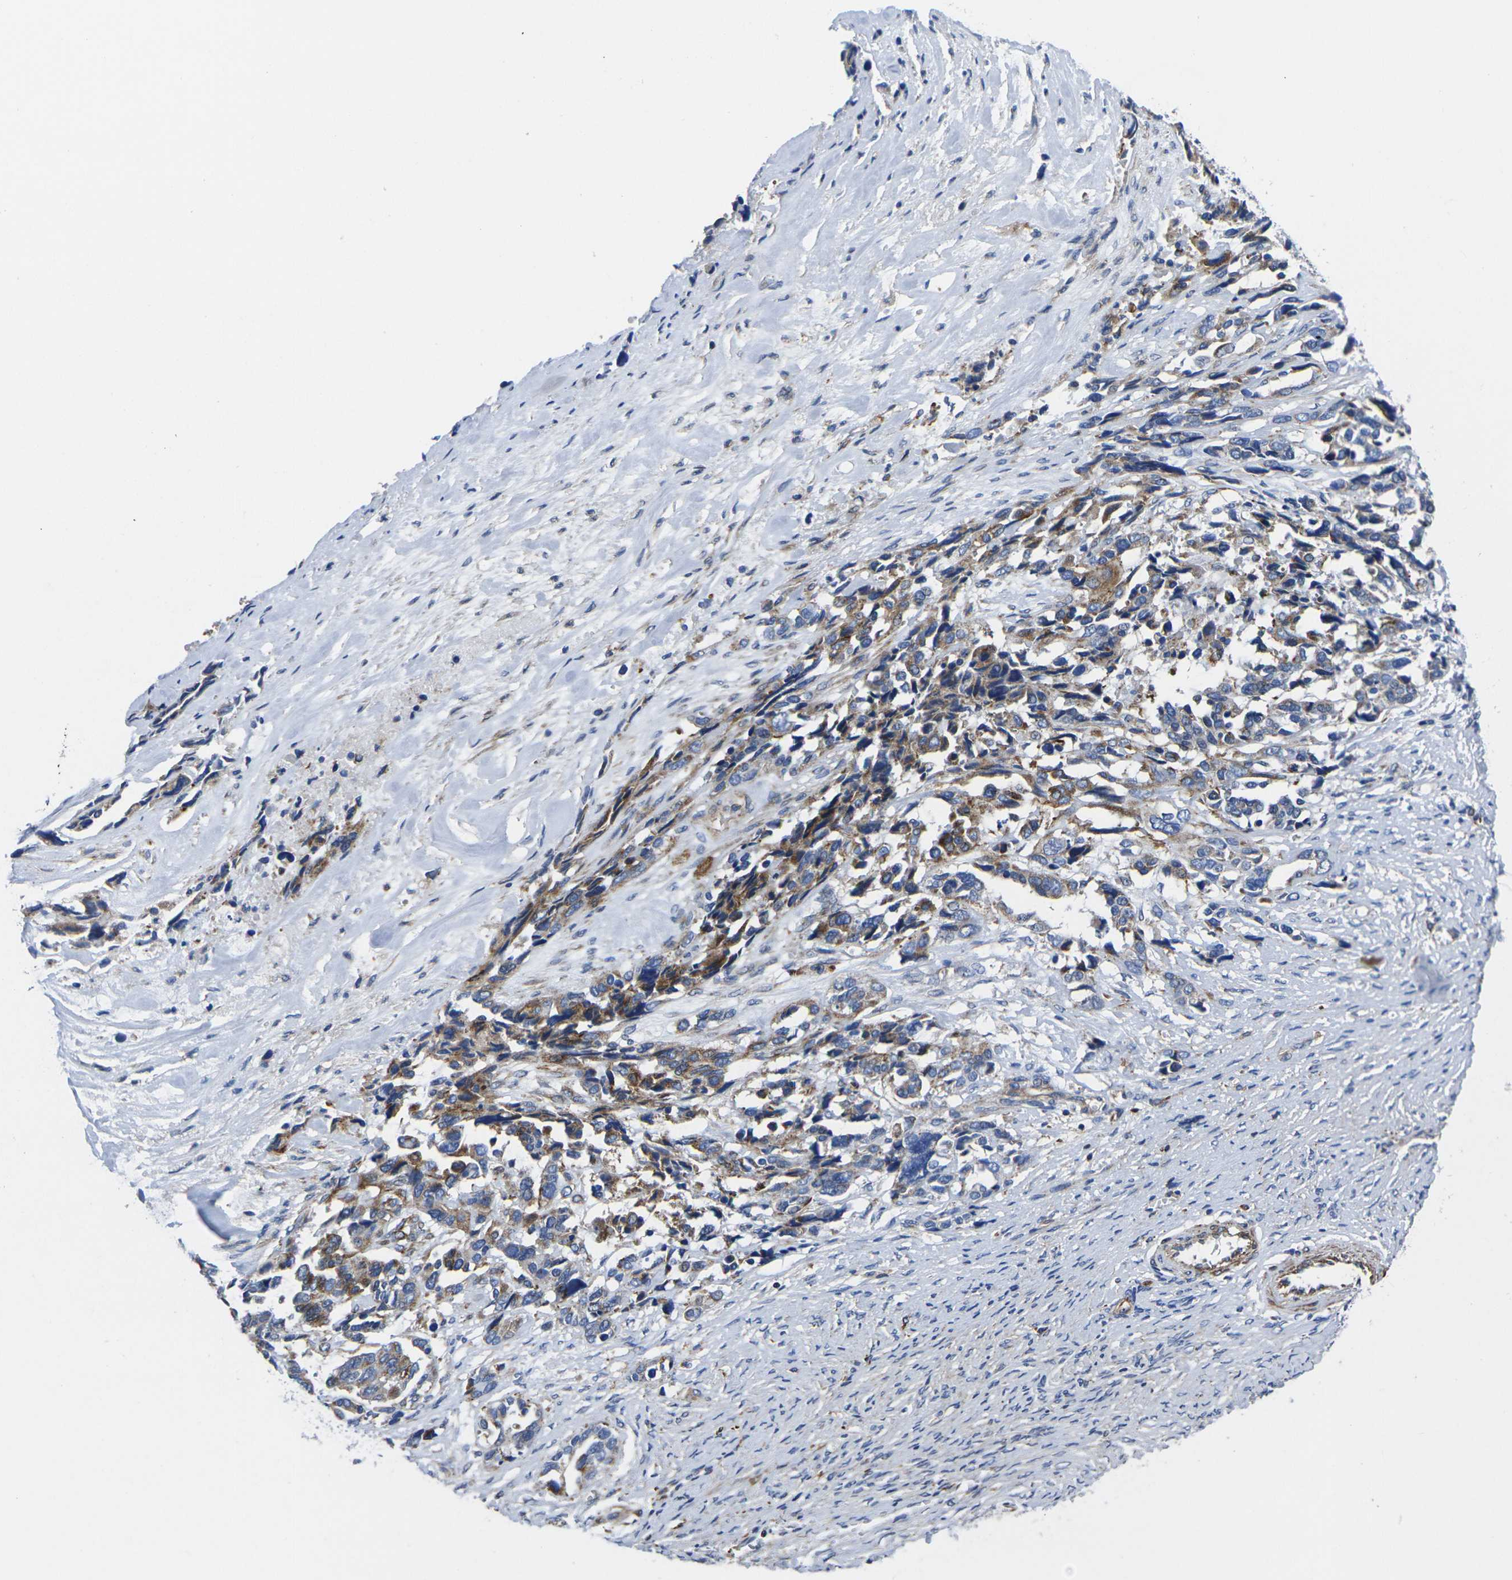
{"staining": {"intensity": "moderate", "quantity": ">75%", "location": "cytoplasmic/membranous"}, "tissue": "ovarian cancer", "cell_type": "Tumor cells", "image_type": "cancer", "snomed": [{"axis": "morphology", "description": "Cystadenocarcinoma, serous, NOS"}, {"axis": "topography", "description": "Ovary"}], "caption": "Human ovarian serous cystadenocarcinoma stained with a protein marker exhibits moderate staining in tumor cells.", "gene": "GPR4", "patient": {"sex": "female", "age": 44}}